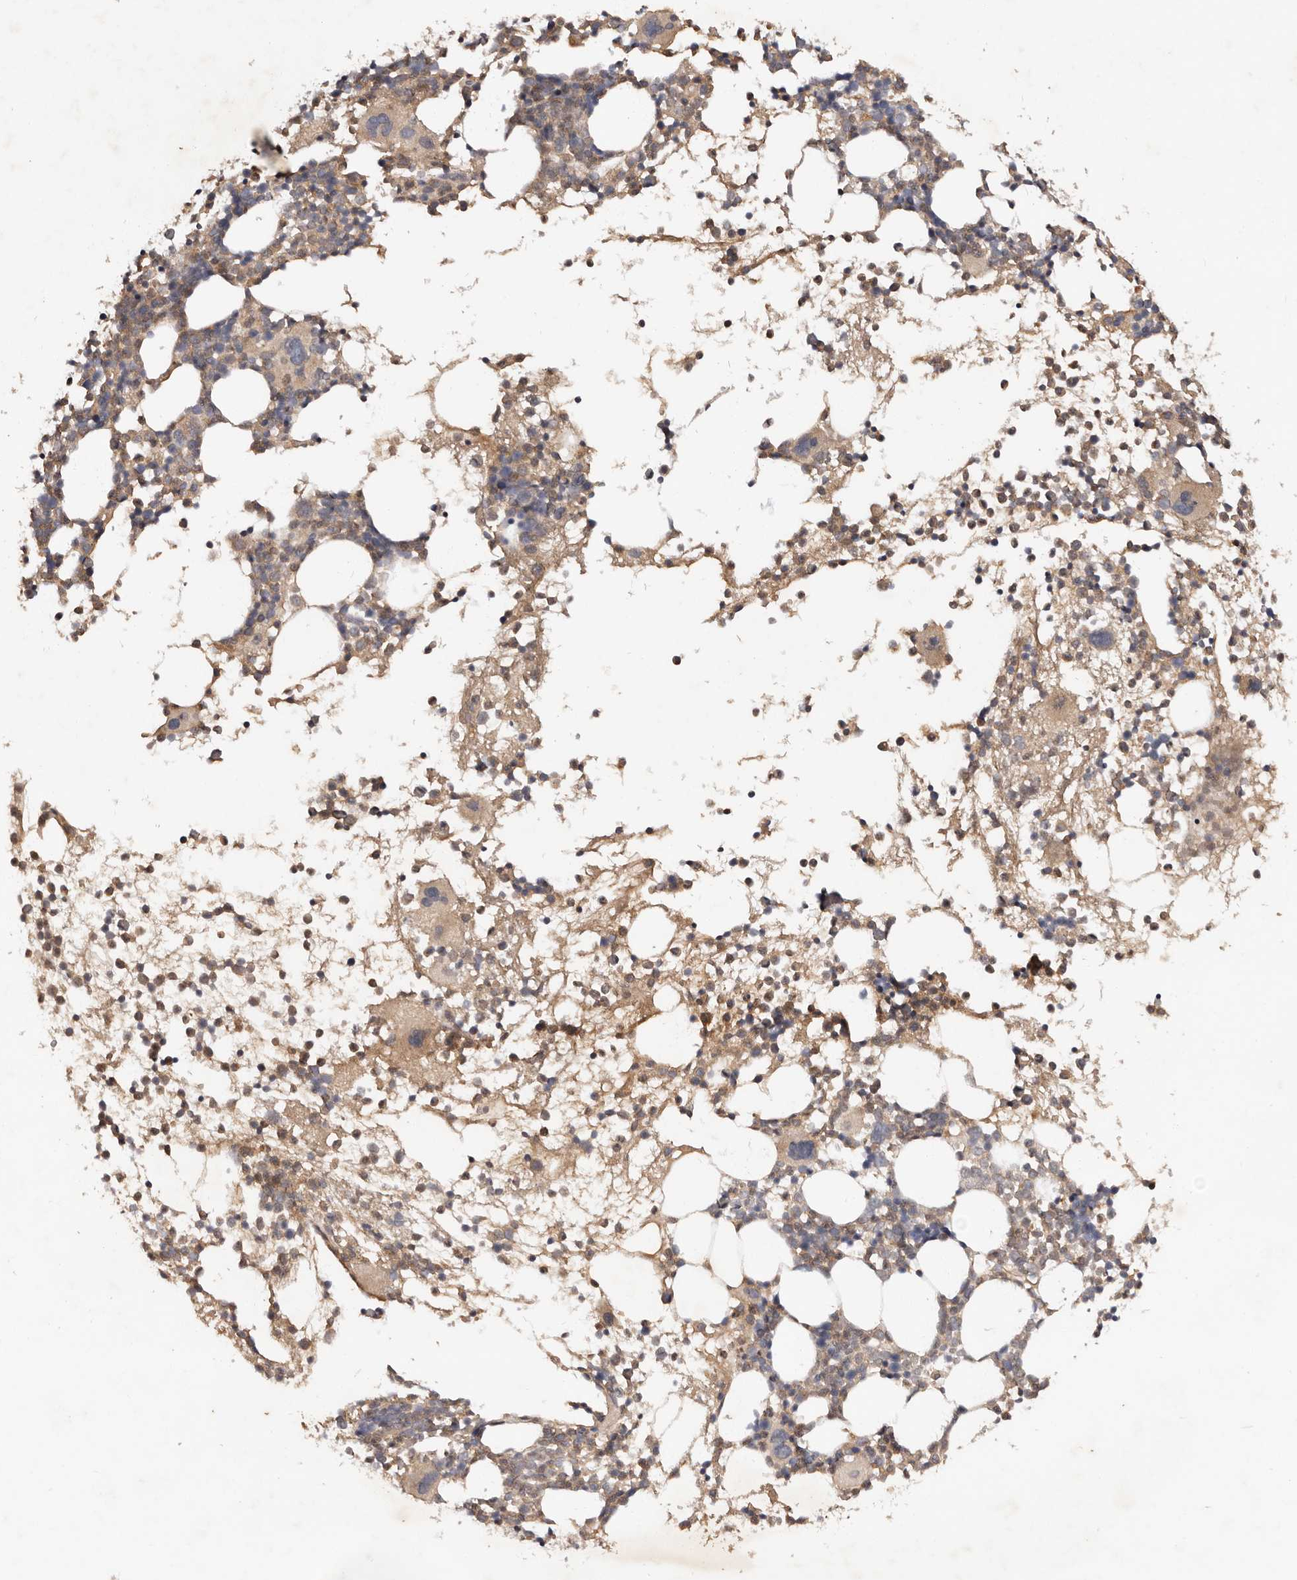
{"staining": {"intensity": "moderate", "quantity": "25%-75%", "location": "cytoplasmic/membranous"}, "tissue": "bone marrow", "cell_type": "Hematopoietic cells", "image_type": "normal", "snomed": [{"axis": "morphology", "description": "Normal tissue, NOS"}, {"axis": "topography", "description": "Bone marrow"}], "caption": "A histopathology image of bone marrow stained for a protein exhibits moderate cytoplasmic/membranous brown staining in hematopoietic cells.", "gene": "PKIB", "patient": {"sex": "female", "age": 57}}